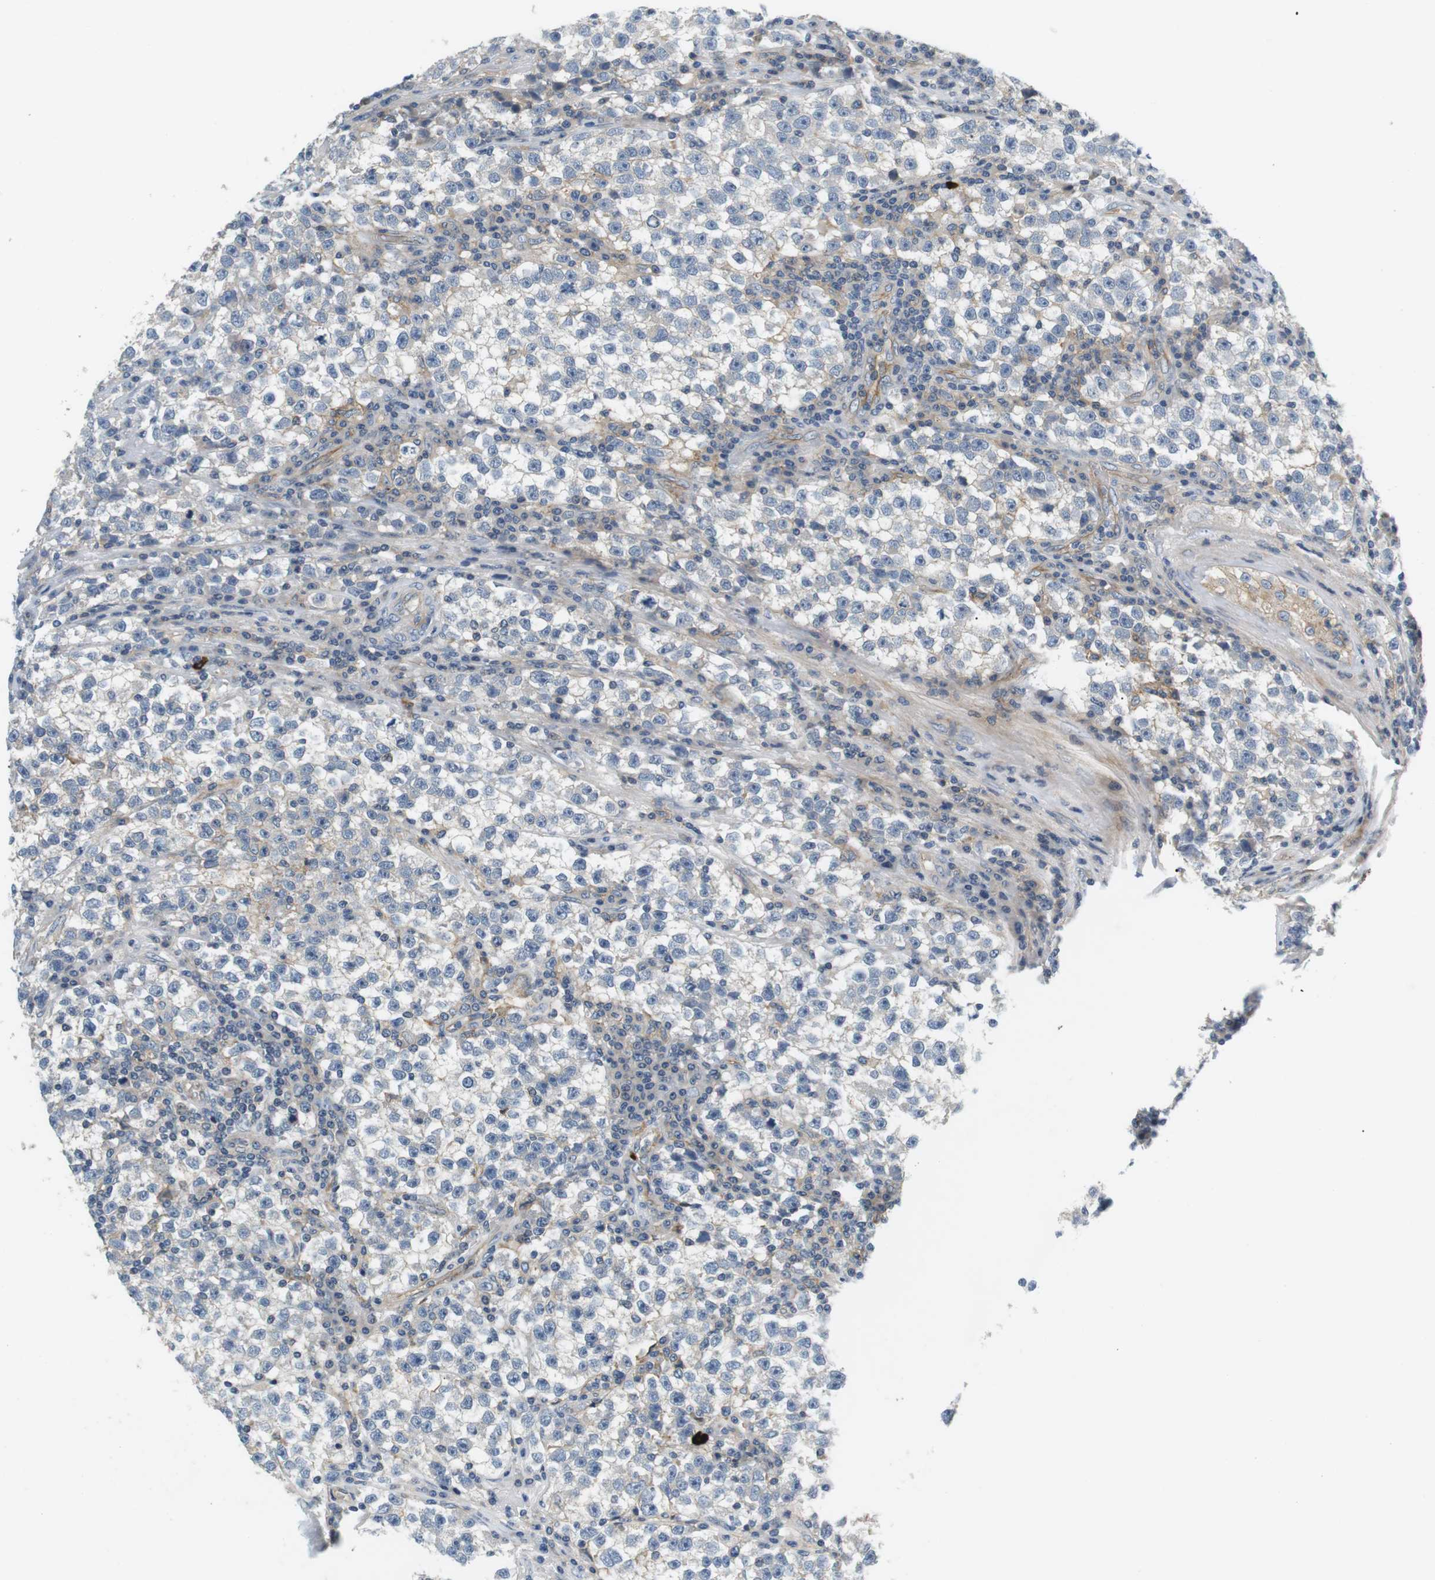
{"staining": {"intensity": "negative", "quantity": "none", "location": "none"}, "tissue": "testis cancer", "cell_type": "Tumor cells", "image_type": "cancer", "snomed": [{"axis": "morphology", "description": "Seminoma, NOS"}, {"axis": "topography", "description": "Testis"}], "caption": "IHC micrograph of neoplastic tissue: testis seminoma stained with DAB reveals no significant protein staining in tumor cells. Brightfield microscopy of IHC stained with DAB (3,3'-diaminobenzidine) (brown) and hematoxylin (blue), captured at high magnification.", "gene": "SLC30A1", "patient": {"sex": "male", "age": 22}}